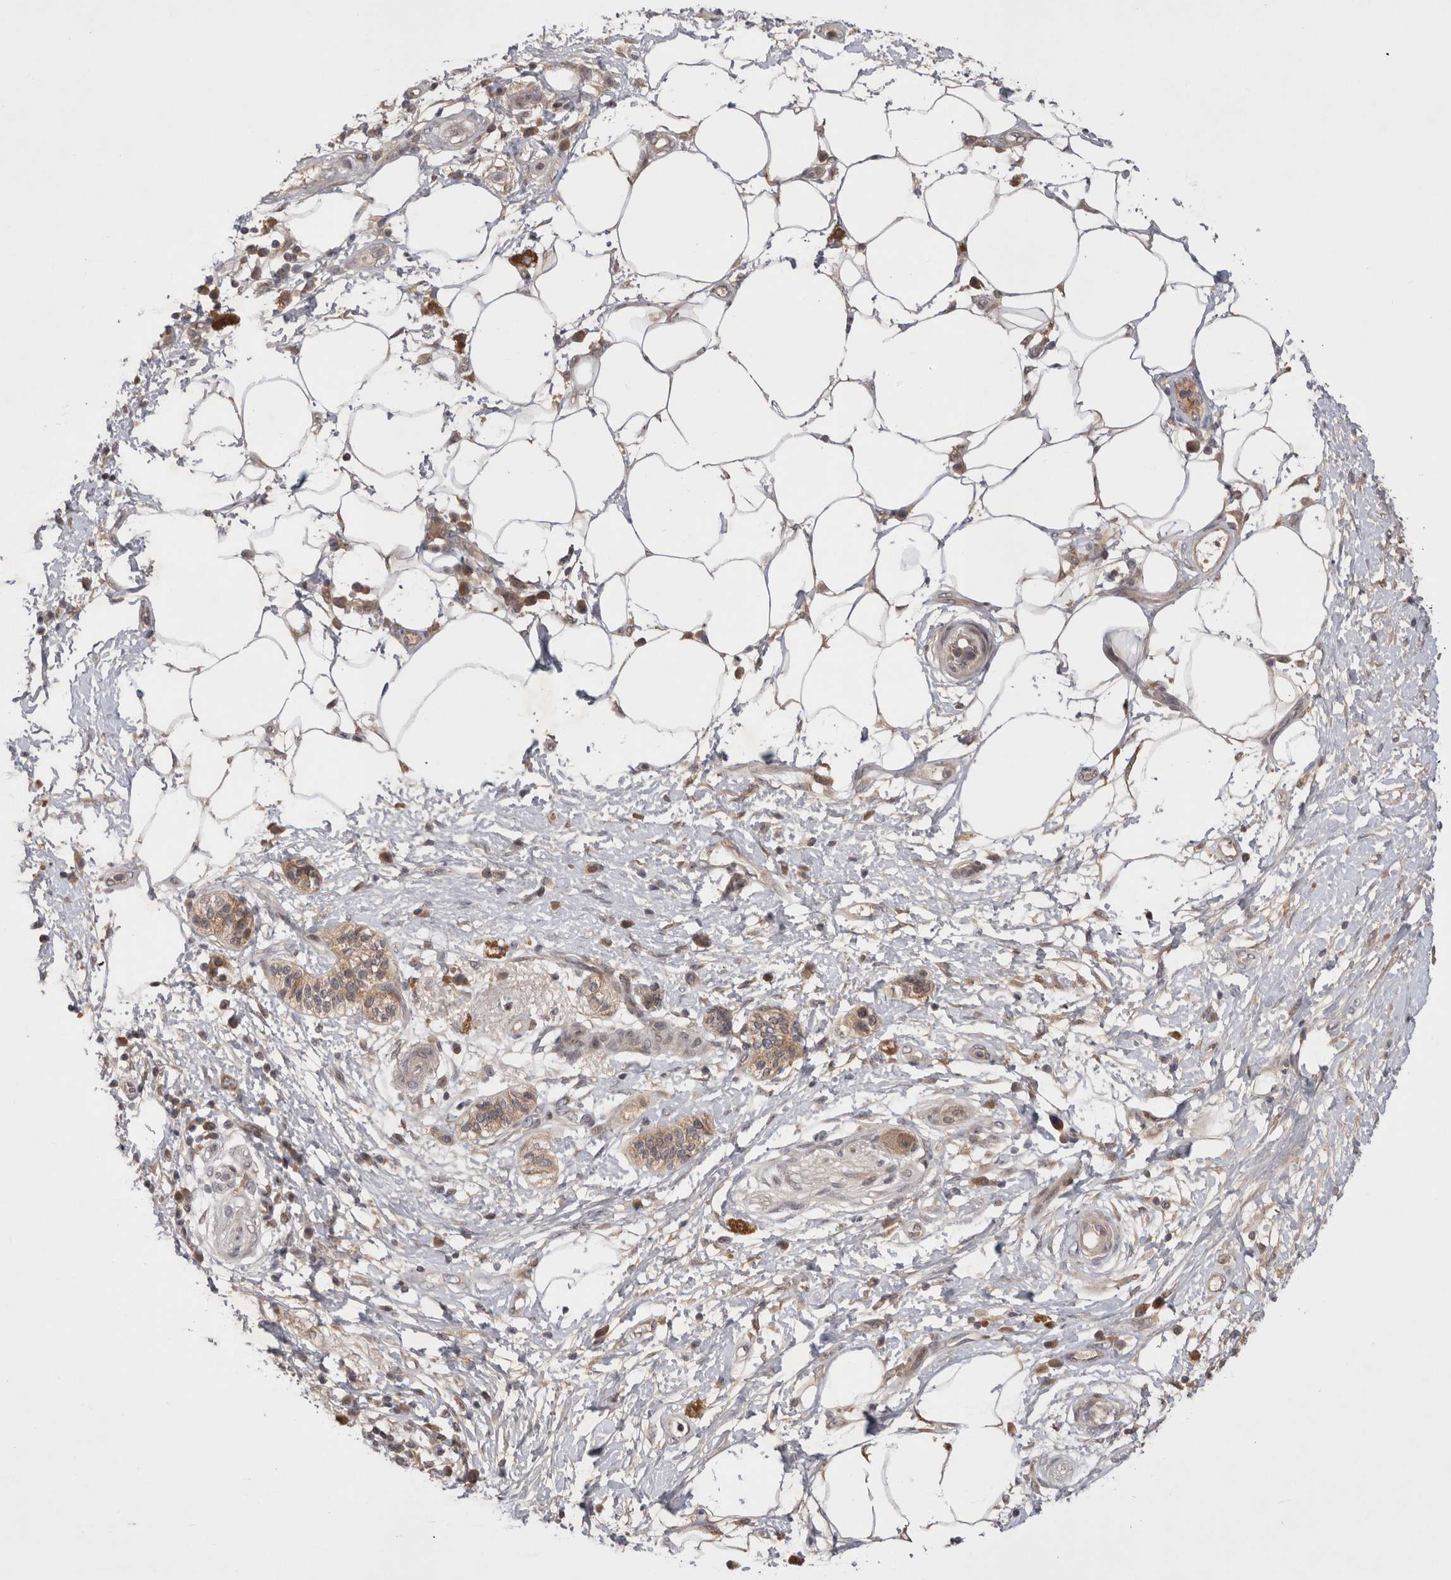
{"staining": {"intensity": "weak", "quantity": ">75%", "location": "cytoplasmic/membranous"}, "tissue": "pancreatic cancer", "cell_type": "Tumor cells", "image_type": "cancer", "snomed": [{"axis": "morphology", "description": "Adenocarcinoma, NOS"}, {"axis": "topography", "description": "Pancreas"}], "caption": "Approximately >75% of tumor cells in pancreatic adenocarcinoma show weak cytoplasmic/membranous protein positivity as visualized by brown immunohistochemical staining.", "gene": "PLEKHM1", "patient": {"sex": "female", "age": 78}}